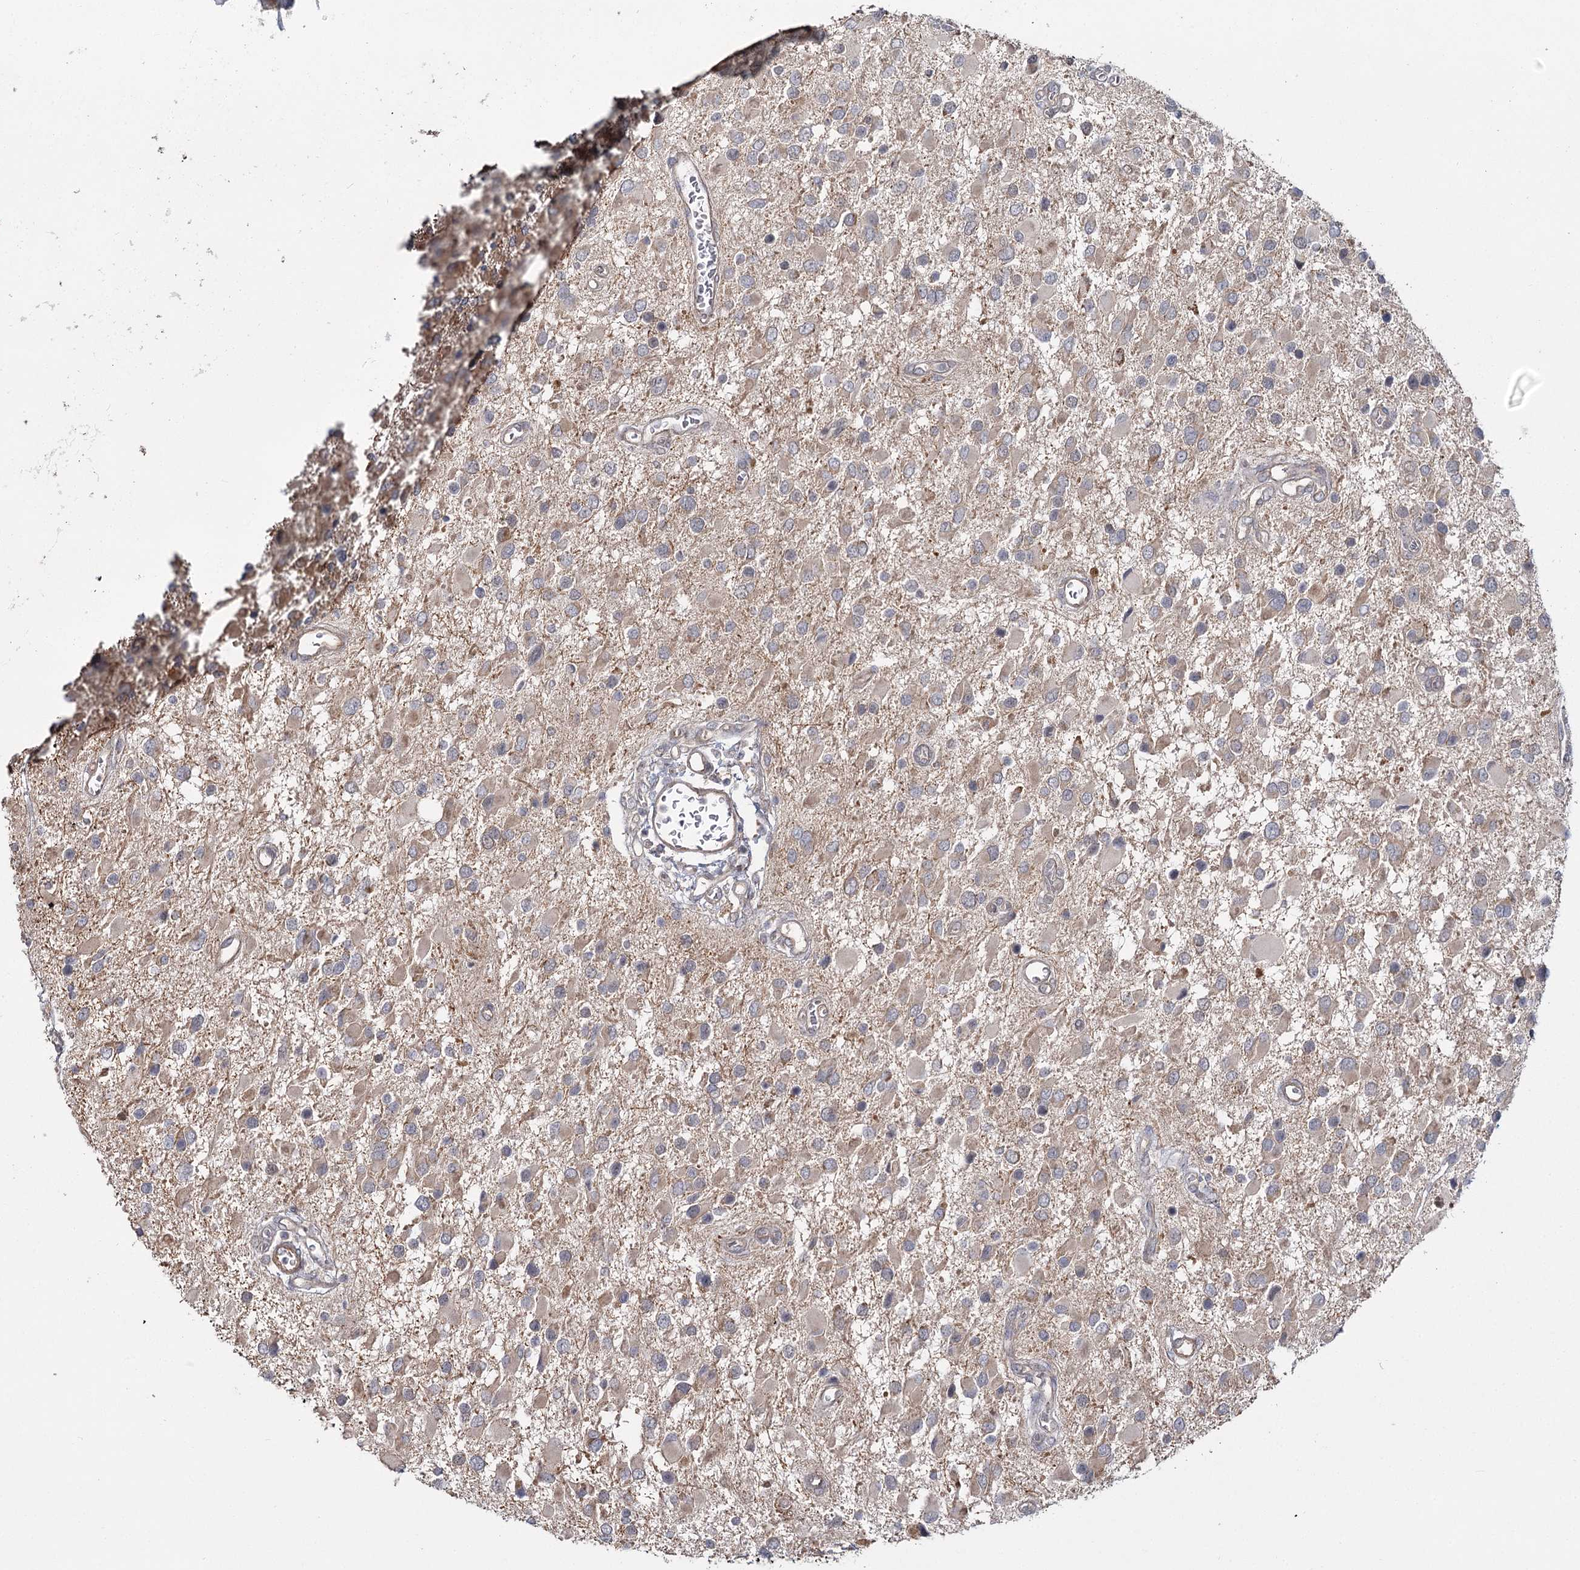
{"staining": {"intensity": "weak", "quantity": "25%-75%", "location": "cytoplasmic/membranous"}, "tissue": "glioma", "cell_type": "Tumor cells", "image_type": "cancer", "snomed": [{"axis": "morphology", "description": "Glioma, malignant, High grade"}, {"axis": "topography", "description": "Brain"}], "caption": "A brown stain shows weak cytoplasmic/membranous staining of a protein in malignant high-grade glioma tumor cells. Nuclei are stained in blue.", "gene": "TBC1D9B", "patient": {"sex": "male", "age": 53}}